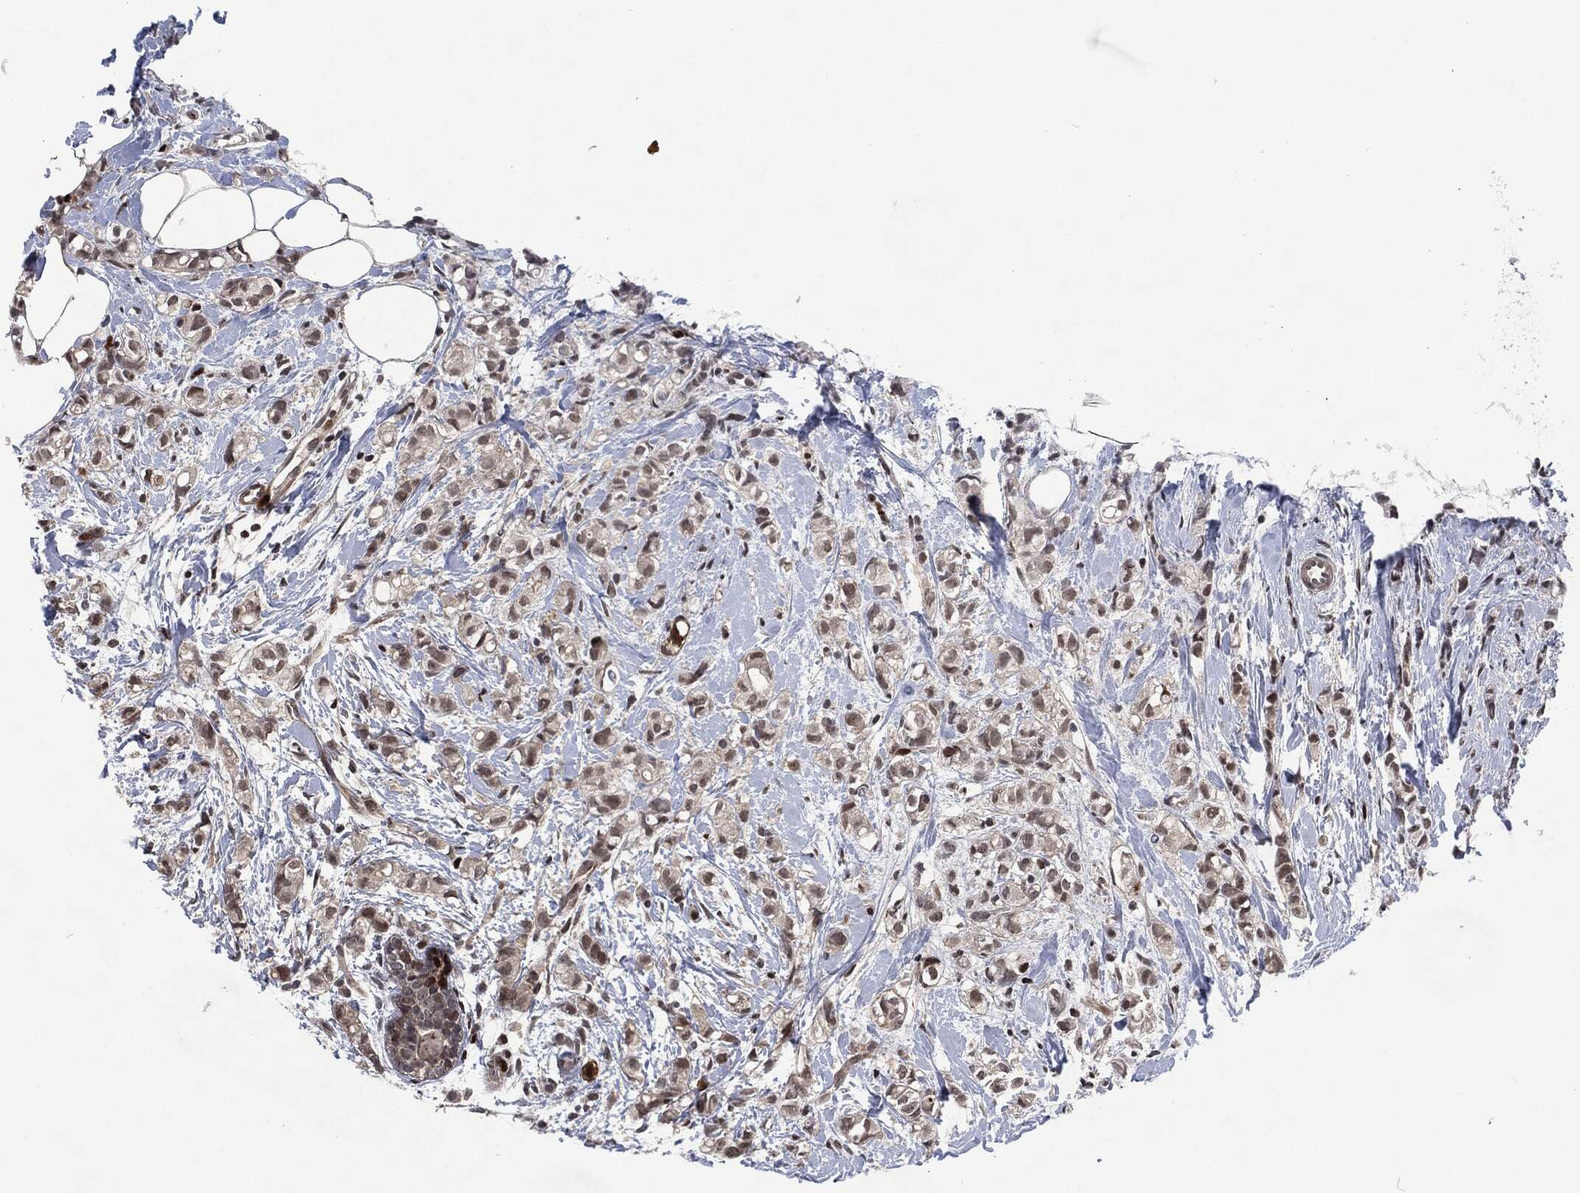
{"staining": {"intensity": "weak", "quantity": "25%-75%", "location": "cytoplasmic/membranous,nuclear"}, "tissue": "breast cancer", "cell_type": "Tumor cells", "image_type": "cancer", "snomed": [{"axis": "morphology", "description": "Normal tissue, NOS"}, {"axis": "morphology", "description": "Duct carcinoma"}, {"axis": "topography", "description": "Breast"}], "caption": "The histopathology image demonstrates immunohistochemical staining of invasive ductal carcinoma (breast). There is weak cytoplasmic/membranous and nuclear expression is seen in about 25%-75% of tumor cells. The staining was performed using DAB (3,3'-diaminobenzidine), with brown indicating positive protein expression. Nuclei are stained blue with hematoxylin.", "gene": "EGFR", "patient": {"sex": "female", "age": 44}}